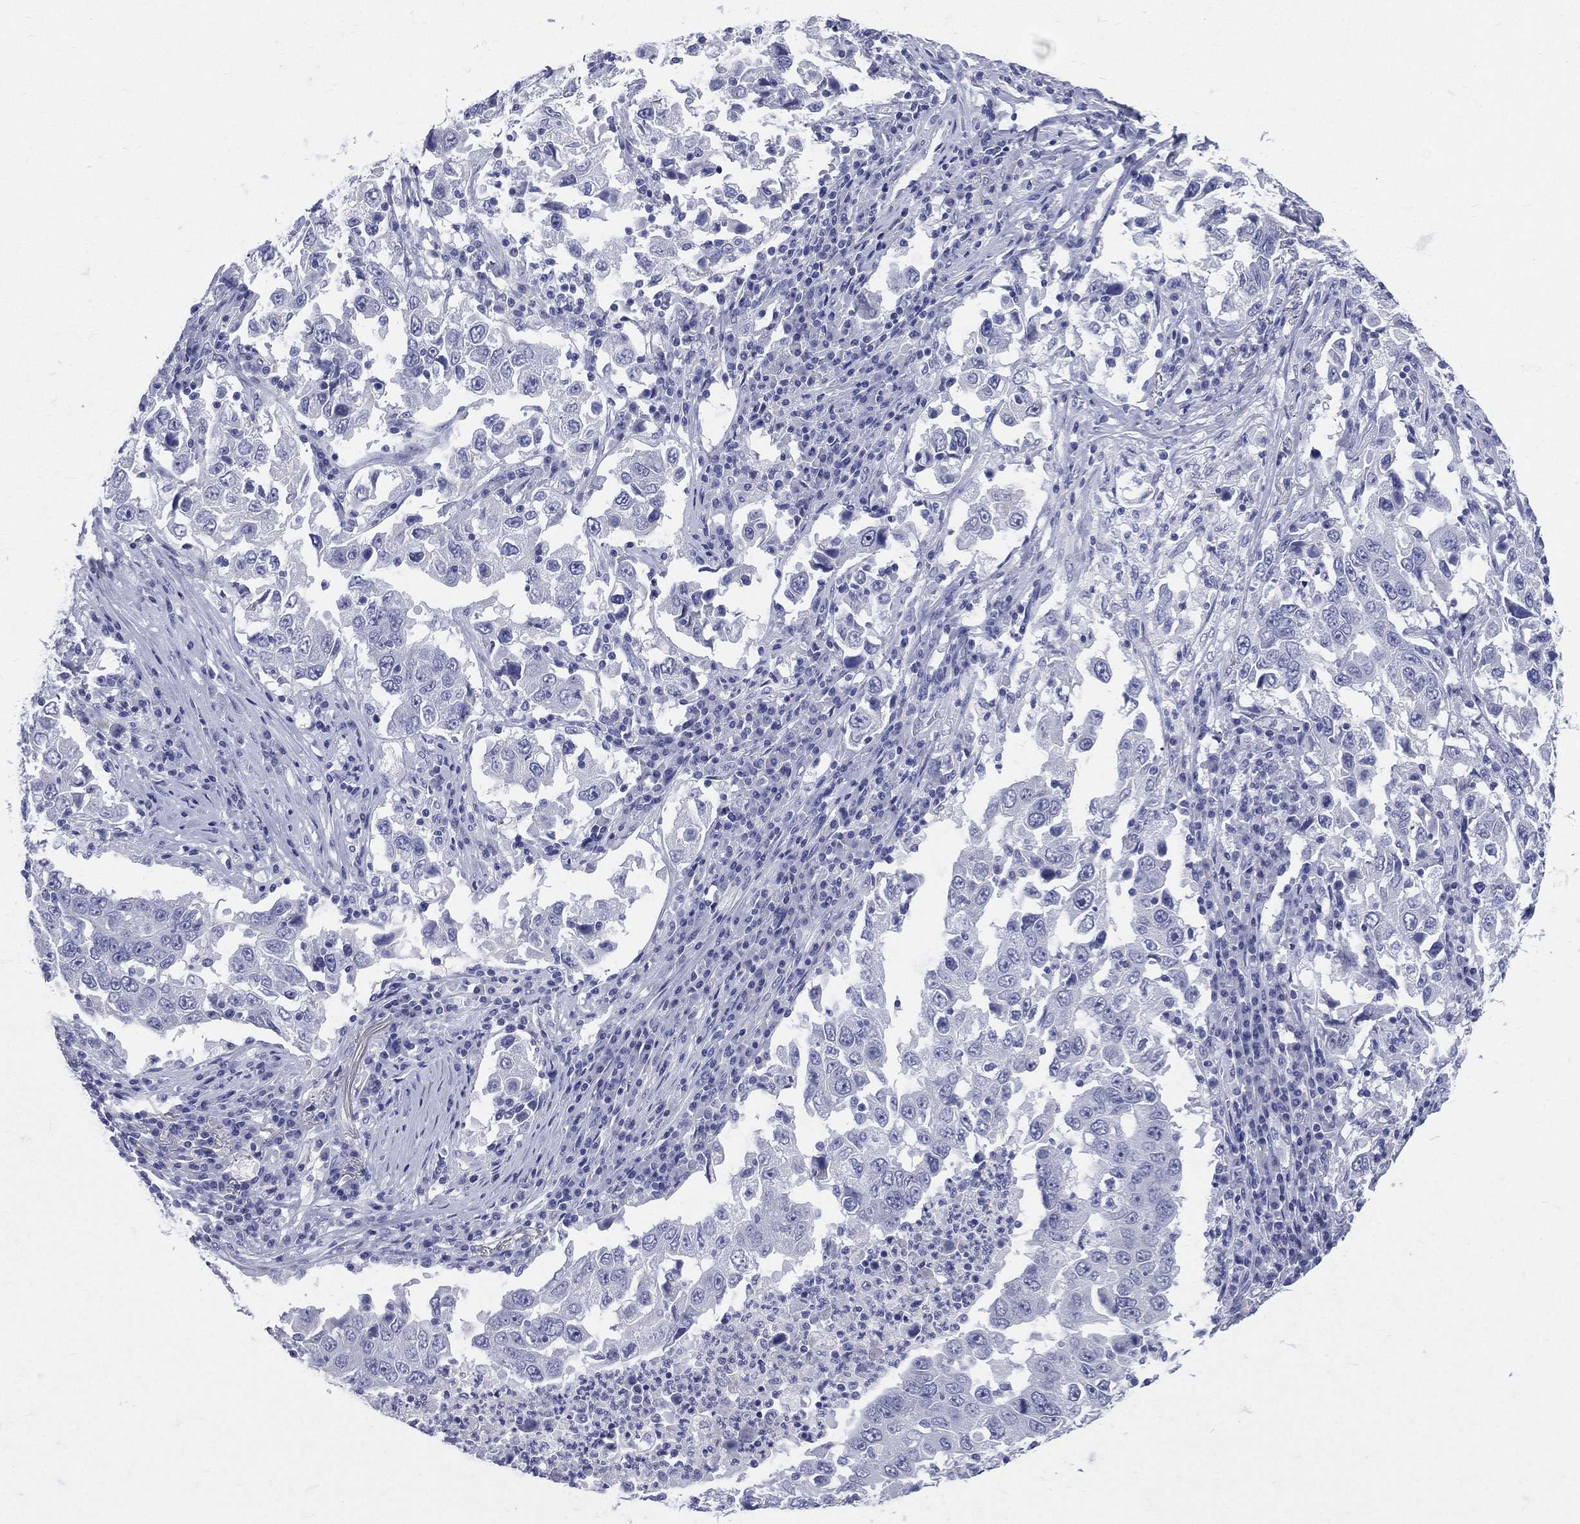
{"staining": {"intensity": "negative", "quantity": "none", "location": "none"}, "tissue": "lung cancer", "cell_type": "Tumor cells", "image_type": "cancer", "snomed": [{"axis": "morphology", "description": "Adenocarcinoma, NOS"}, {"axis": "topography", "description": "Lung"}], "caption": "High power microscopy image of an immunohistochemistry micrograph of adenocarcinoma (lung), revealing no significant staining in tumor cells.", "gene": "CYLC1", "patient": {"sex": "male", "age": 73}}